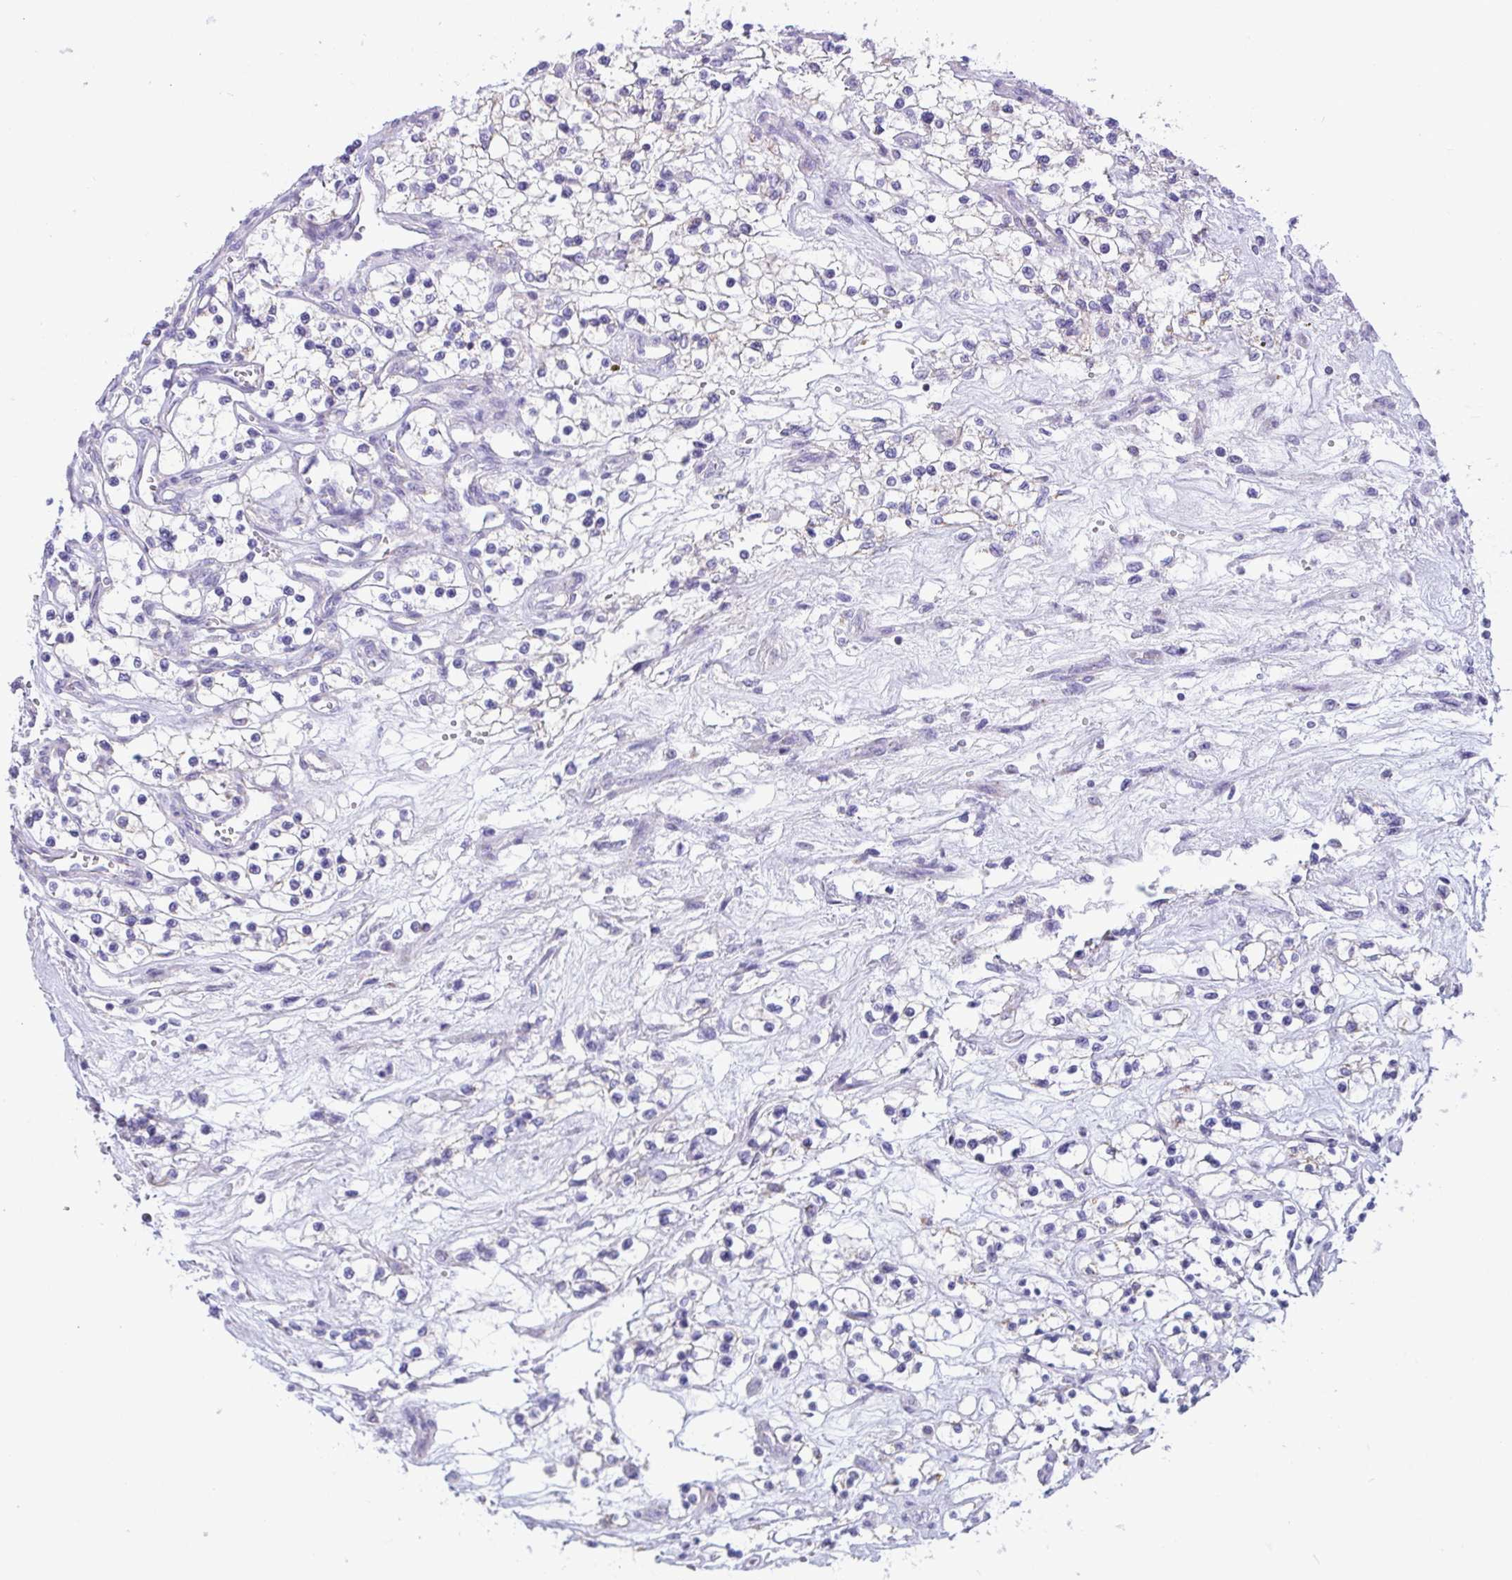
{"staining": {"intensity": "negative", "quantity": "none", "location": "none"}, "tissue": "renal cancer", "cell_type": "Tumor cells", "image_type": "cancer", "snomed": [{"axis": "morphology", "description": "Adenocarcinoma, NOS"}, {"axis": "topography", "description": "Kidney"}], "caption": "DAB immunohistochemical staining of human renal cancer (adenocarcinoma) demonstrates no significant expression in tumor cells.", "gene": "PLA2G12B", "patient": {"sex": "female", "age": 69}}